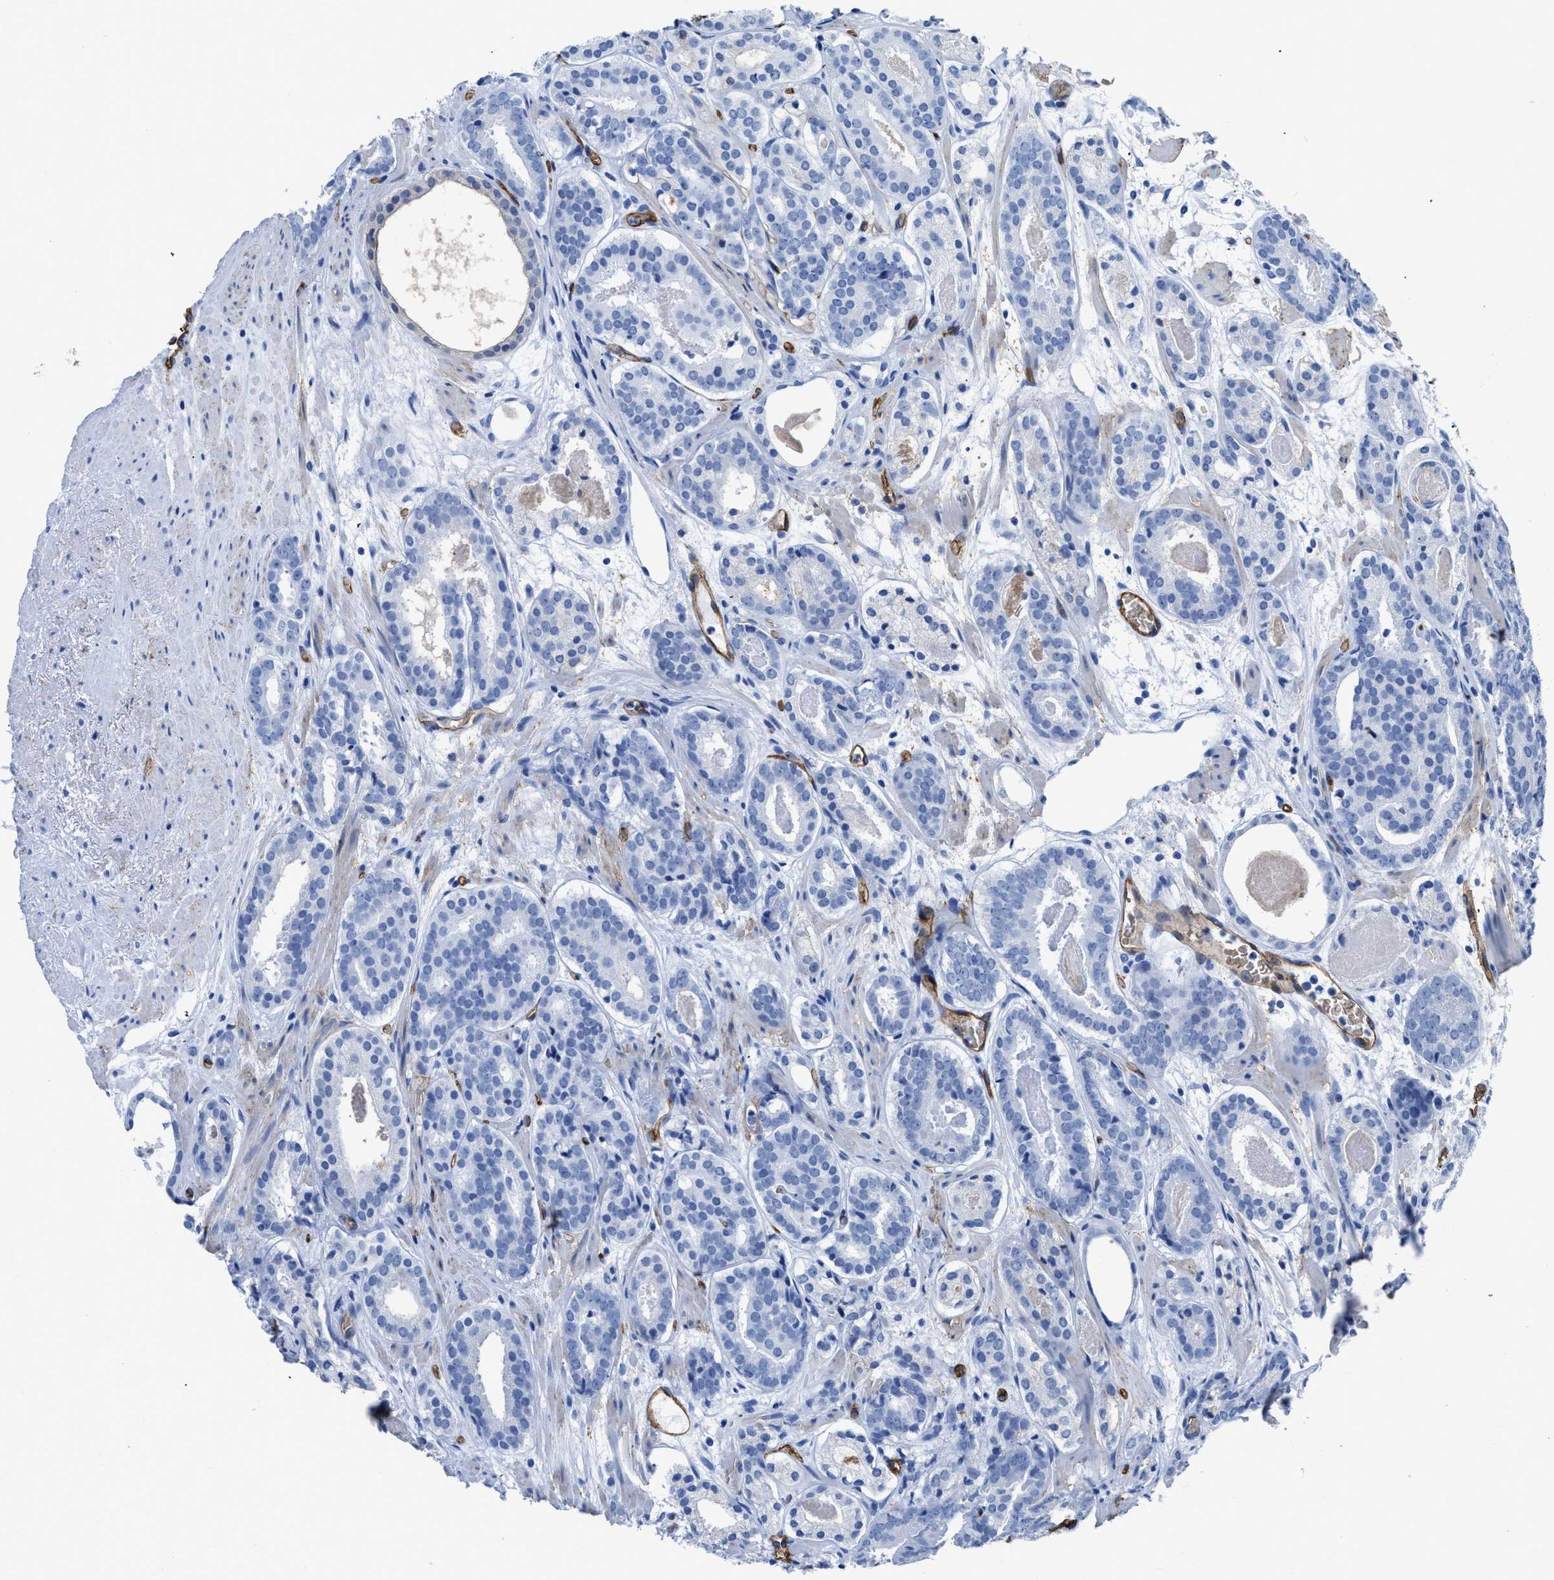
{"staining": {"intensity": "negative", "quantity": "none", "location": "none"}, "tissue": "prostate cancer", "cell_type": "Tumor cells", "image_type": "cancer", "snomed": [{"axis": "morphology", "description": "Adenocarcinoma, Low grade"}, {"axis": "topography", "description": "Prostate"}], "caption": "This is an immunohistochemistry photomicrograph of human prostate low-grade adenocarcinoma. There is no staining in tumor cells.", "gene": "AQP1", "patient": {"sex": "male", "age": 69}}